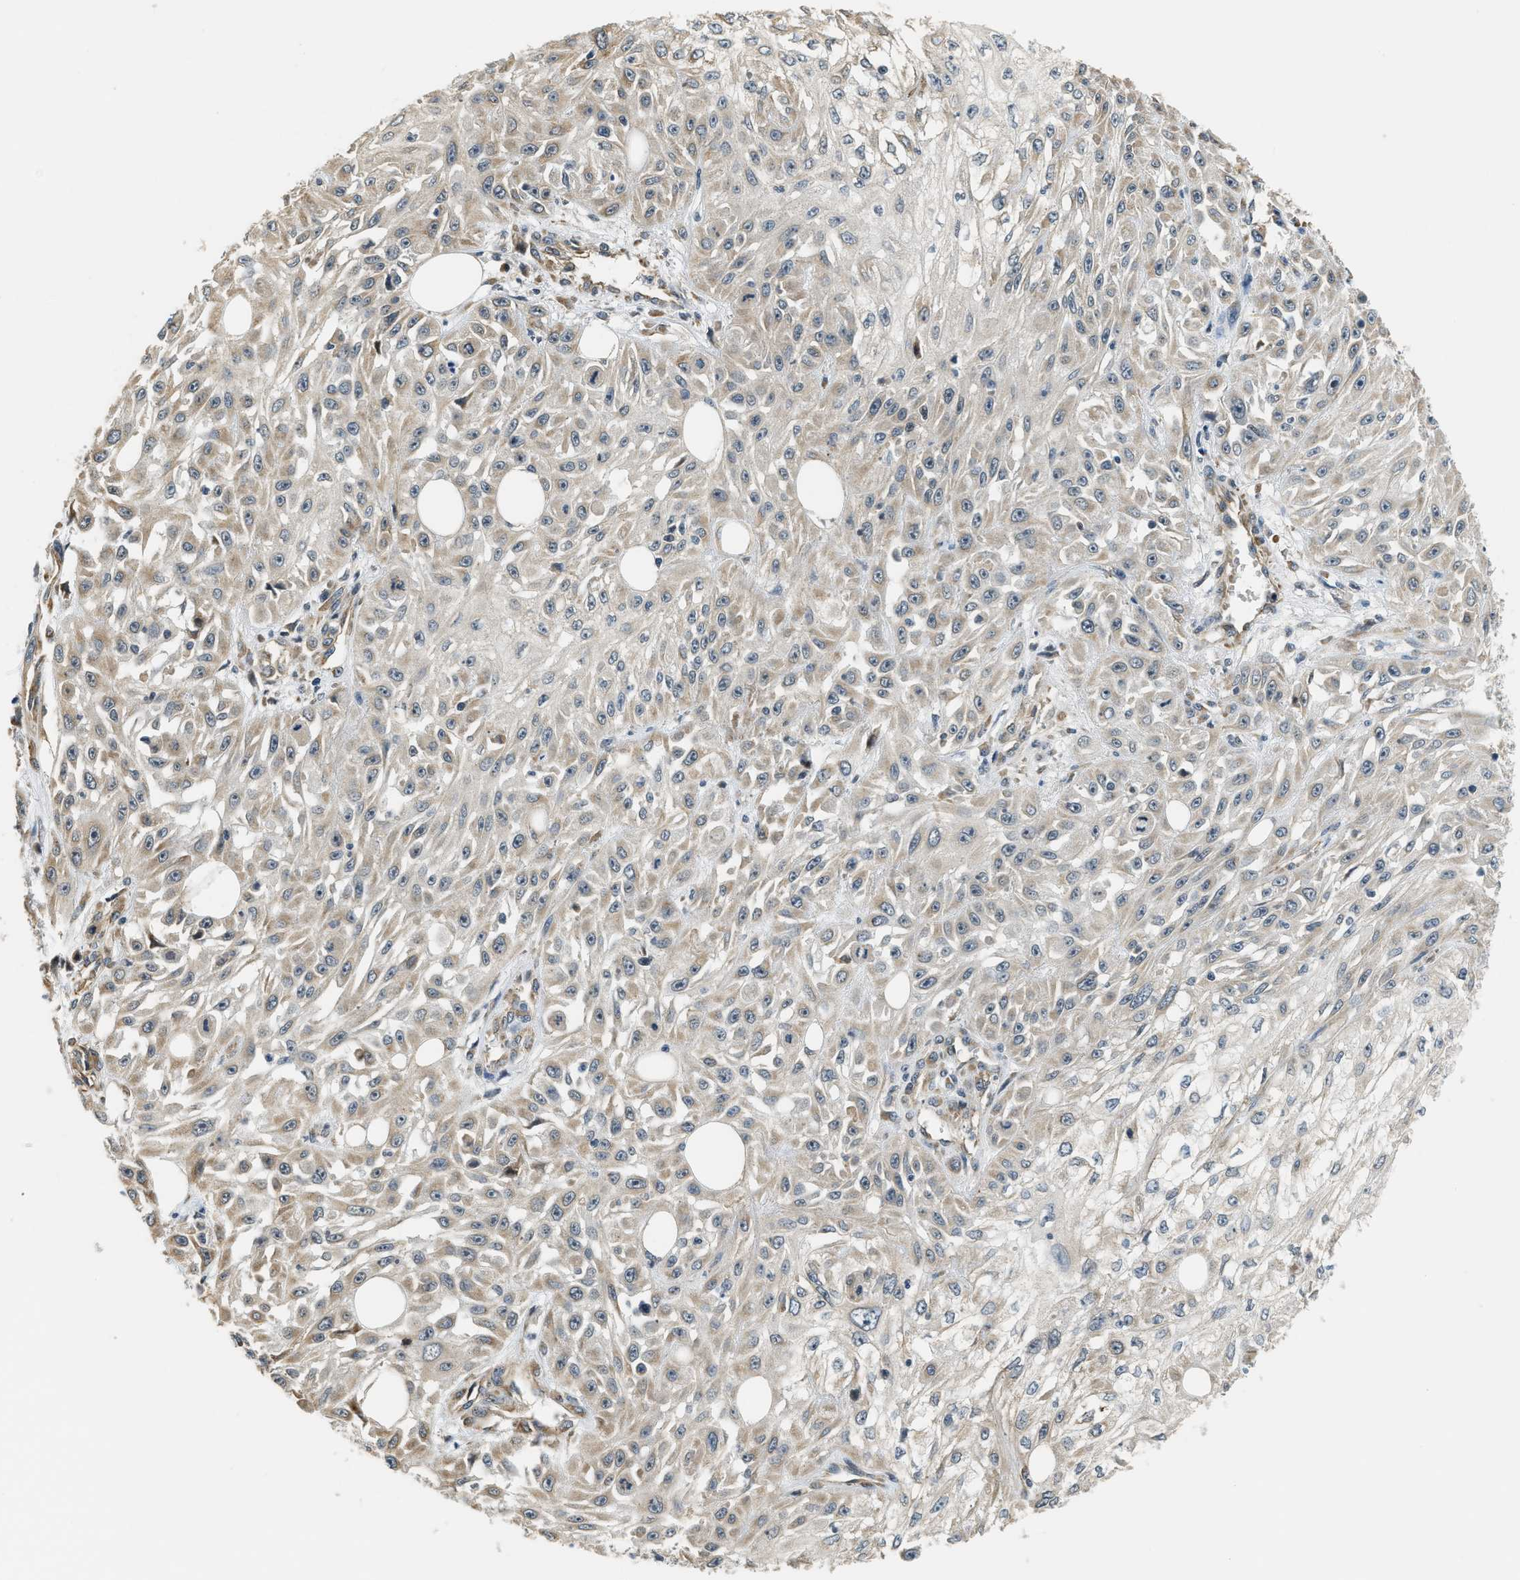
{"staining": {"intensity": "moderate", "quantity": "25%-75%", "location": "cytoplasmic/membranous"}, "tissue": "skin cancer", "cell_type": "Tumor cells", "image_type": "cancer", "snomed": [{"axis": "morphology", "description": "Squamous cell carcinoma, NOS"}, {"axis": "morphology", "description": "Squamous cell carcinoma, metastatic, NOS"}, {"axis": "topography", "description": "Skin"}, {"axis": "topography", "description": "Lymph node"}], "caption": "IHC staining of skin cancer, which demonstrates medium levels of moderate cytoplasmic/membranous staining in approximately 25%-75% of tumor cells indicating moderate cytoplasmic/membranous protein expression. The staining was performed using DAB (brown) for protein detection and nuclei were counterstained in hematoxylin (blue).", "gene": "ALOX12", "patient": {"sex": "male", "age": 75}}